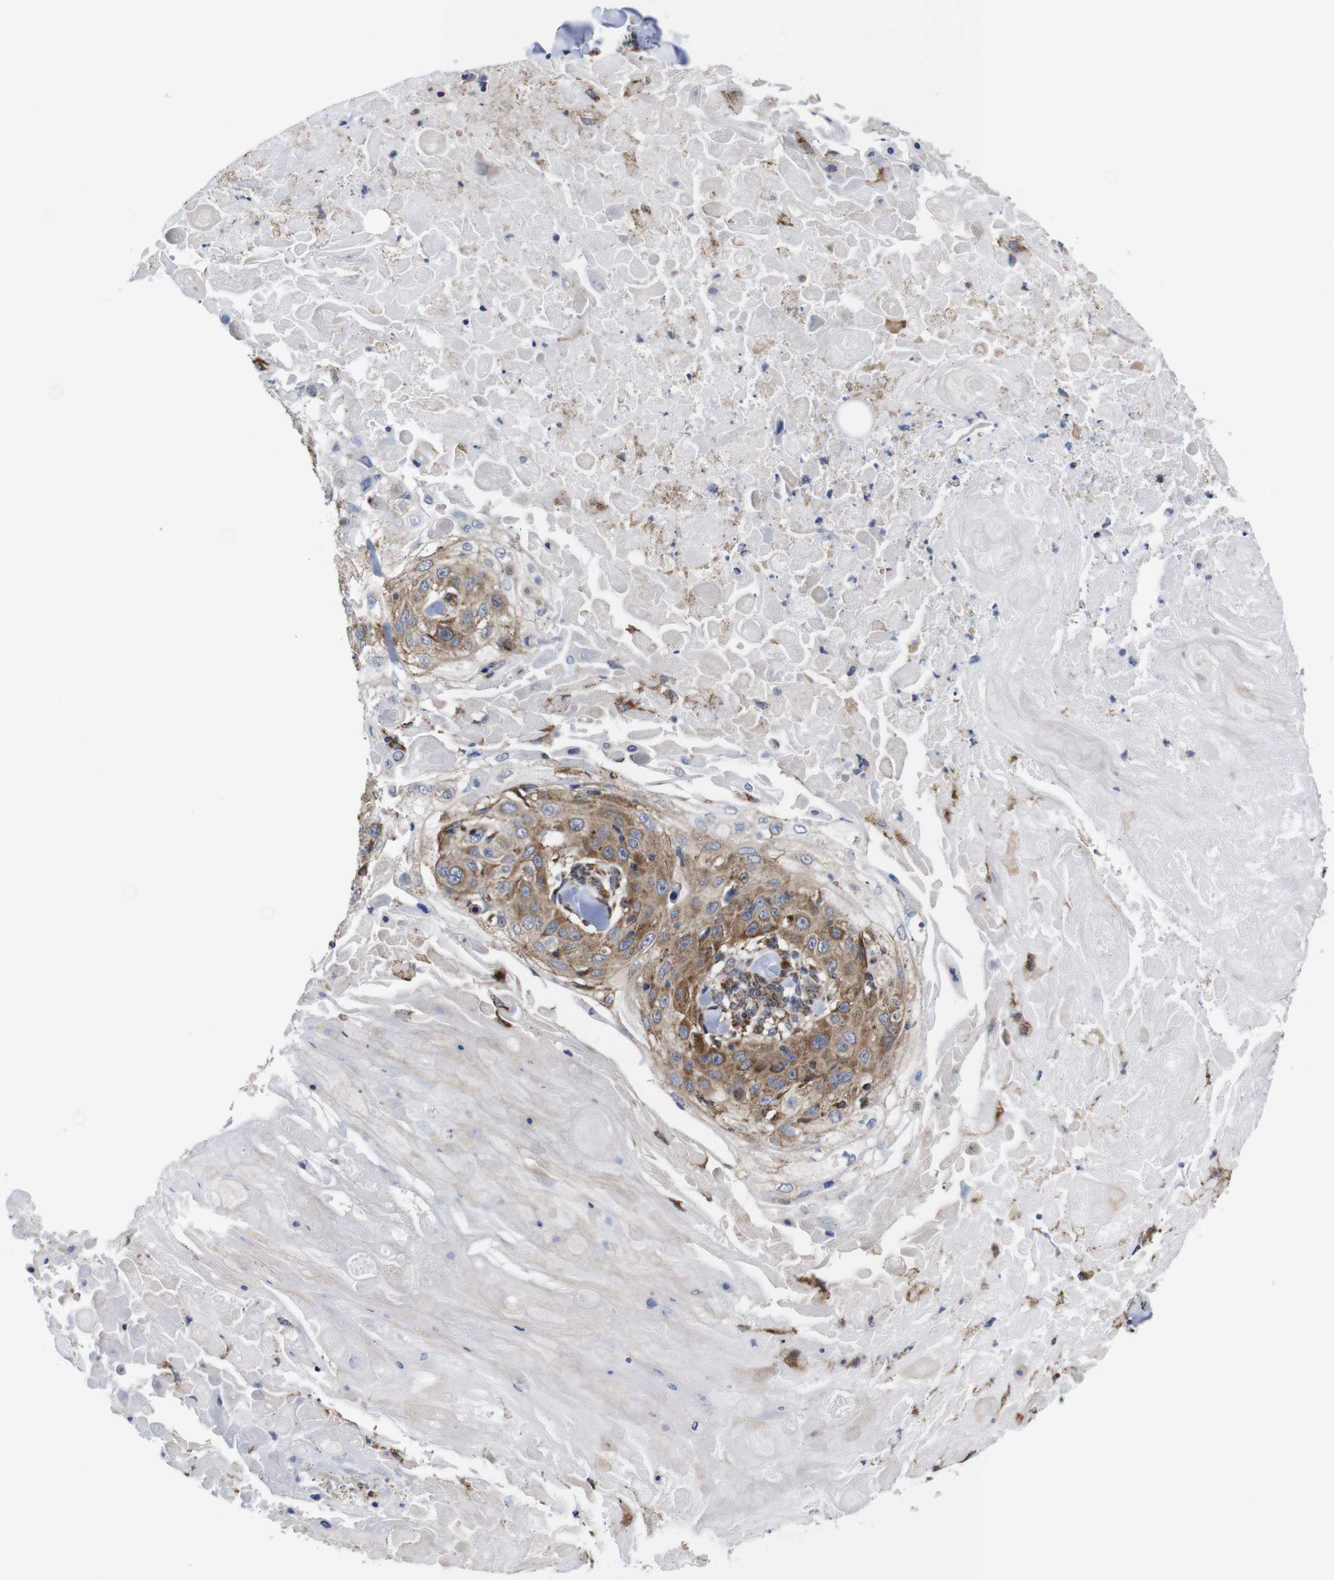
{"staining": {"intensity": "moderate", "quantity": ">75%", "location": "cytoplasmic/membranous"}, "tissue": "skin cancer", "cell_type": "Tumor cells", "image_type": "cancer", "snomed": [{"axis": "morphology", "description": "Squamous cell carcinoma, NOS"}, {"axis": "topography", "description": "Skin"}], "caption": "Protein staining exhibits moderate cytoplasmic/membranous positivity in approximately >75% of tumor cells in squamous cell carcinoma (skin).", "gene": "C17orf80", "patient": {"sex": "male", "age": 86}}